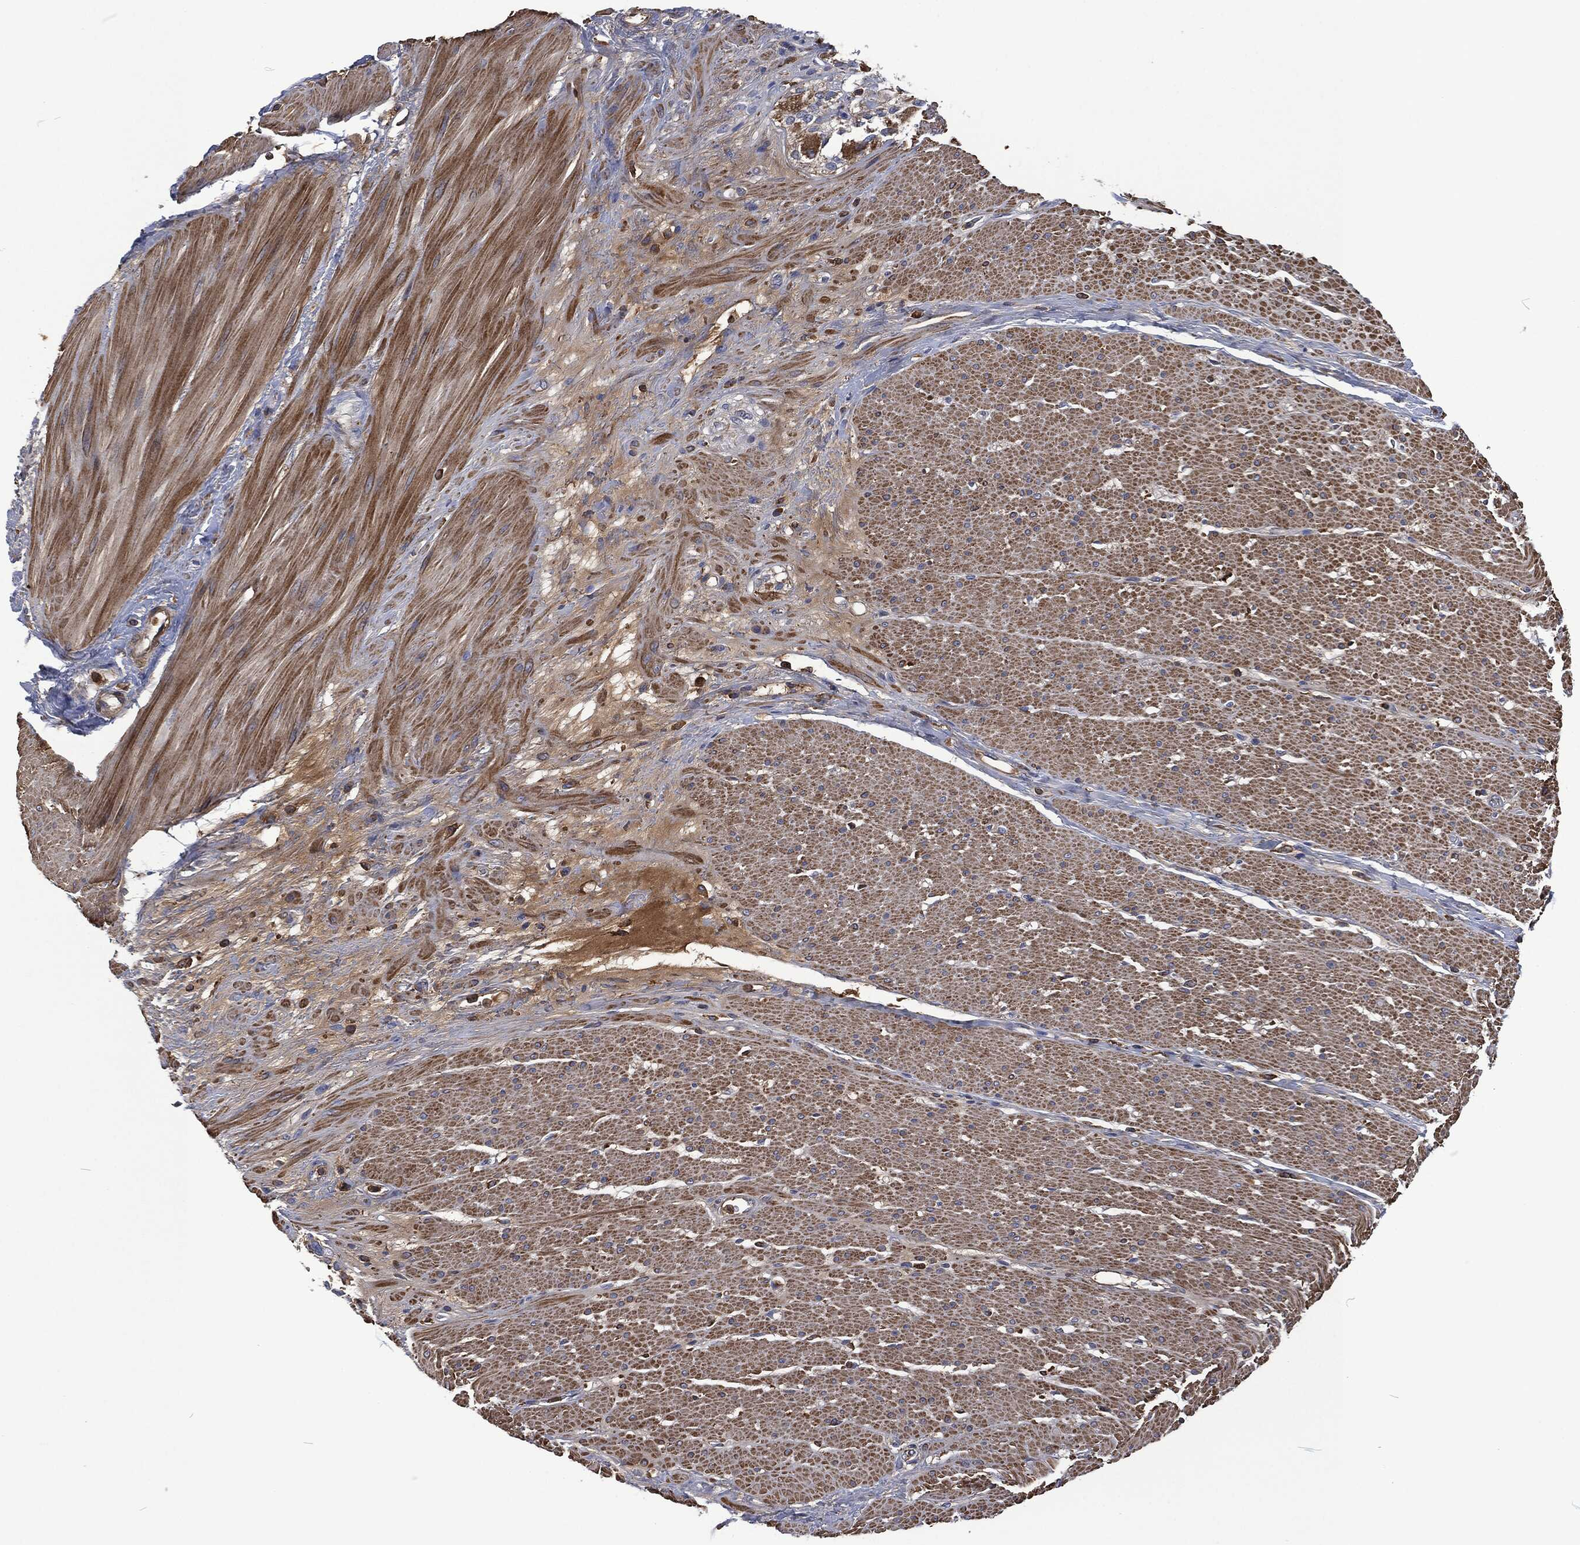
{"staining": {"intensity": "moderate", "quantity": ">75%", "location": "cytoplasmic/membranous"}, "tissue": "smooth muscle", "cell_type": "Smooth muscle cells", "image_type": "normal", "snomed": [{"axis": "morphology", "description": "Normal tissue, NOS"}, {"axis": "topography", "description": "Soft tissue"}, {"axis": "topography", "description": "Smooth muscle"}], "caption": "Immunohistochemistry of unremarkable human smooth muscle shows medium levels of moderate cytoplasmic/membranous positivity in approximately >75% of smooth muscle cells.", "gene": "LGALS9", "patient": {"sex": "male", "age": 72}}